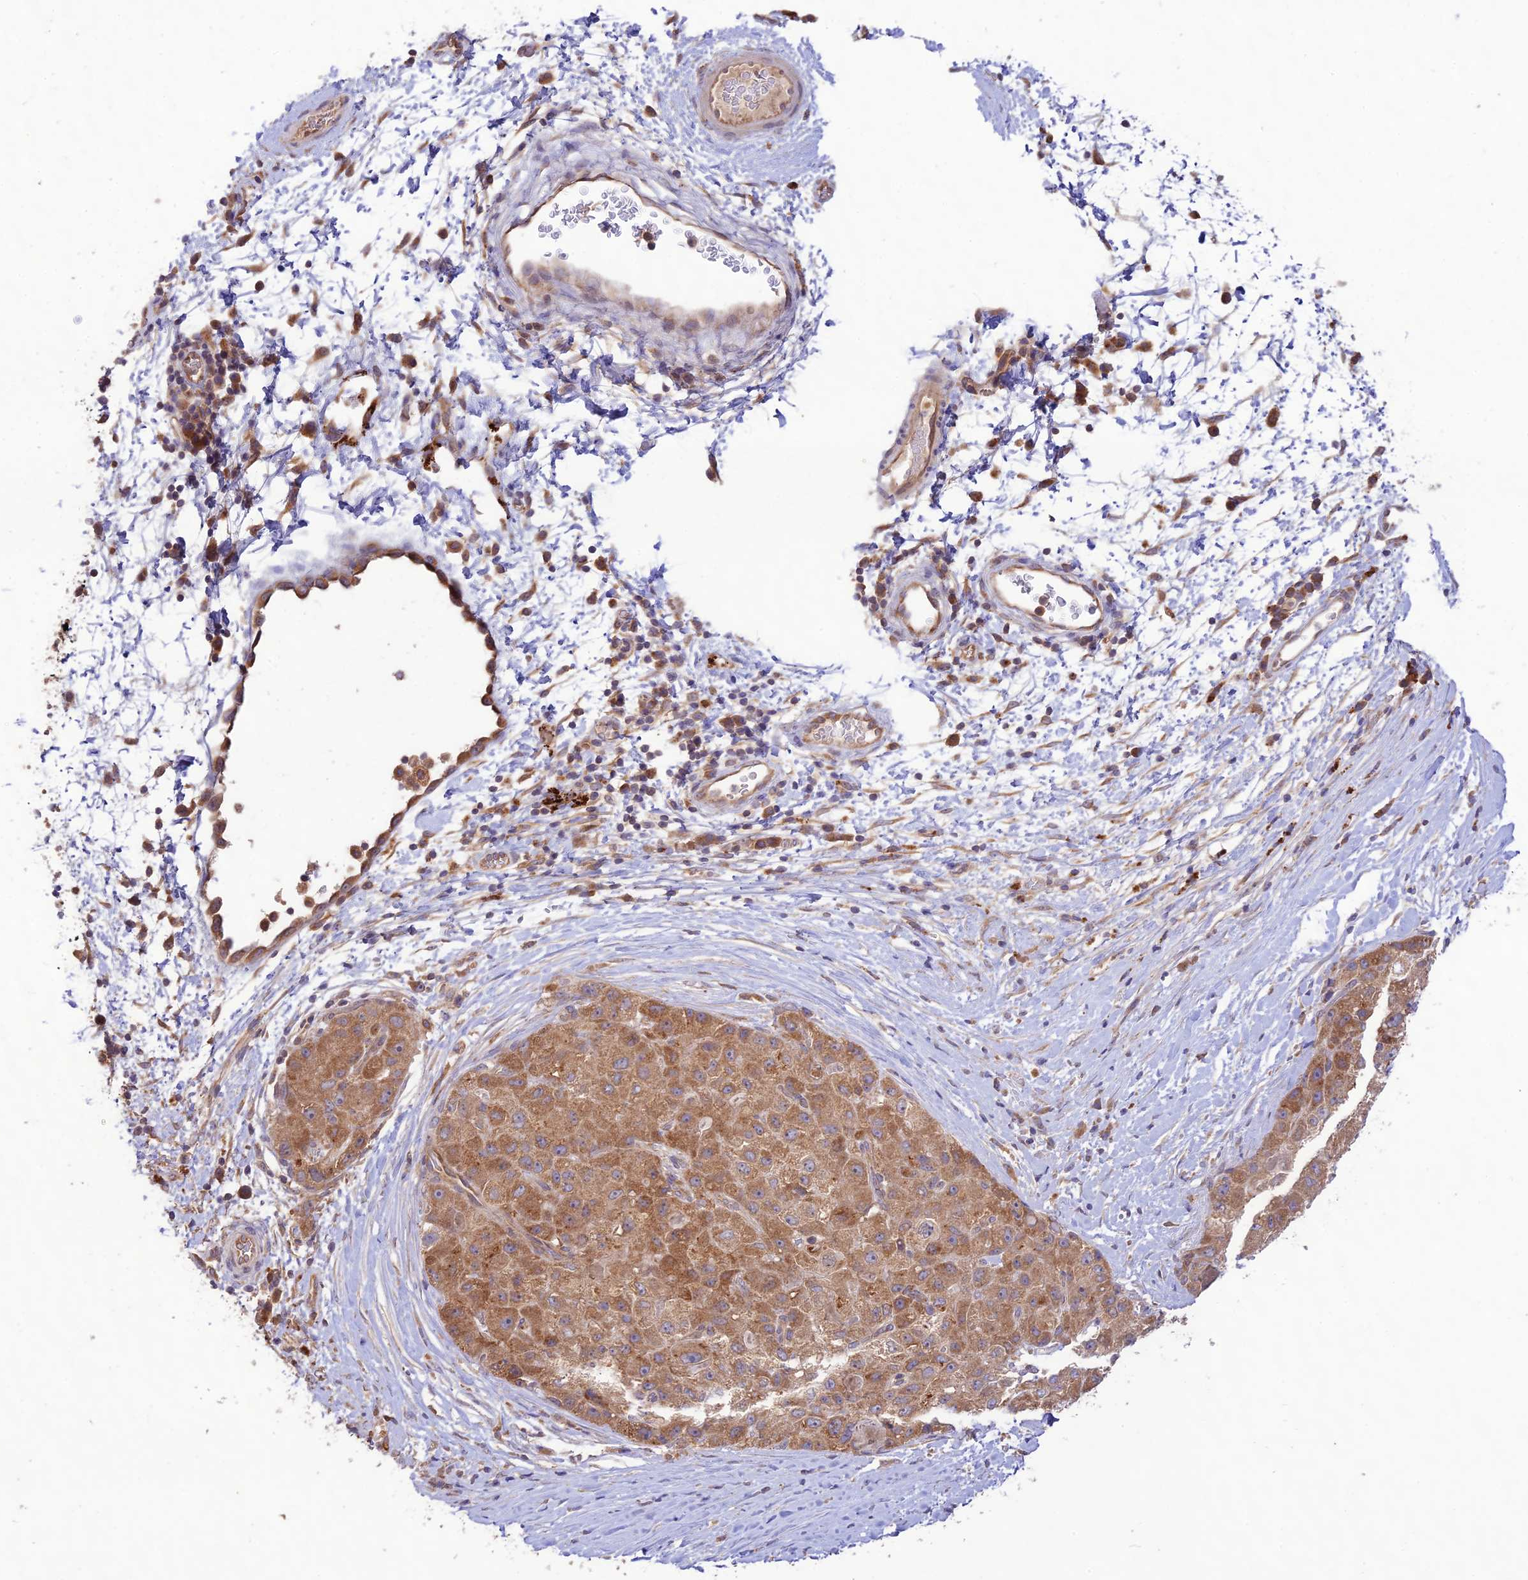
{"staining": {"intensity": "moderate", "quantity": ">75%", "location": "cytoplasmic/membranous"}, "tissue": "liver cancer", "cell_type": "Tumor cells", "image_type": "cancer", "snomed": [{"axis": "morphology", "description": "Carcinoma, Hepatocellular, NOS"}, {"axis": "topography", "description": "Liver"}], "caption": "Liver cancer (hepatocellular carcinoma) was stained to show a protein in brown. There is medium levels of moderate cytoplasmic/membranous positivity in approximately >75% of tumor cells.", "gene": "TMEM259", "patient": {"sex": "male", "age": 80}}